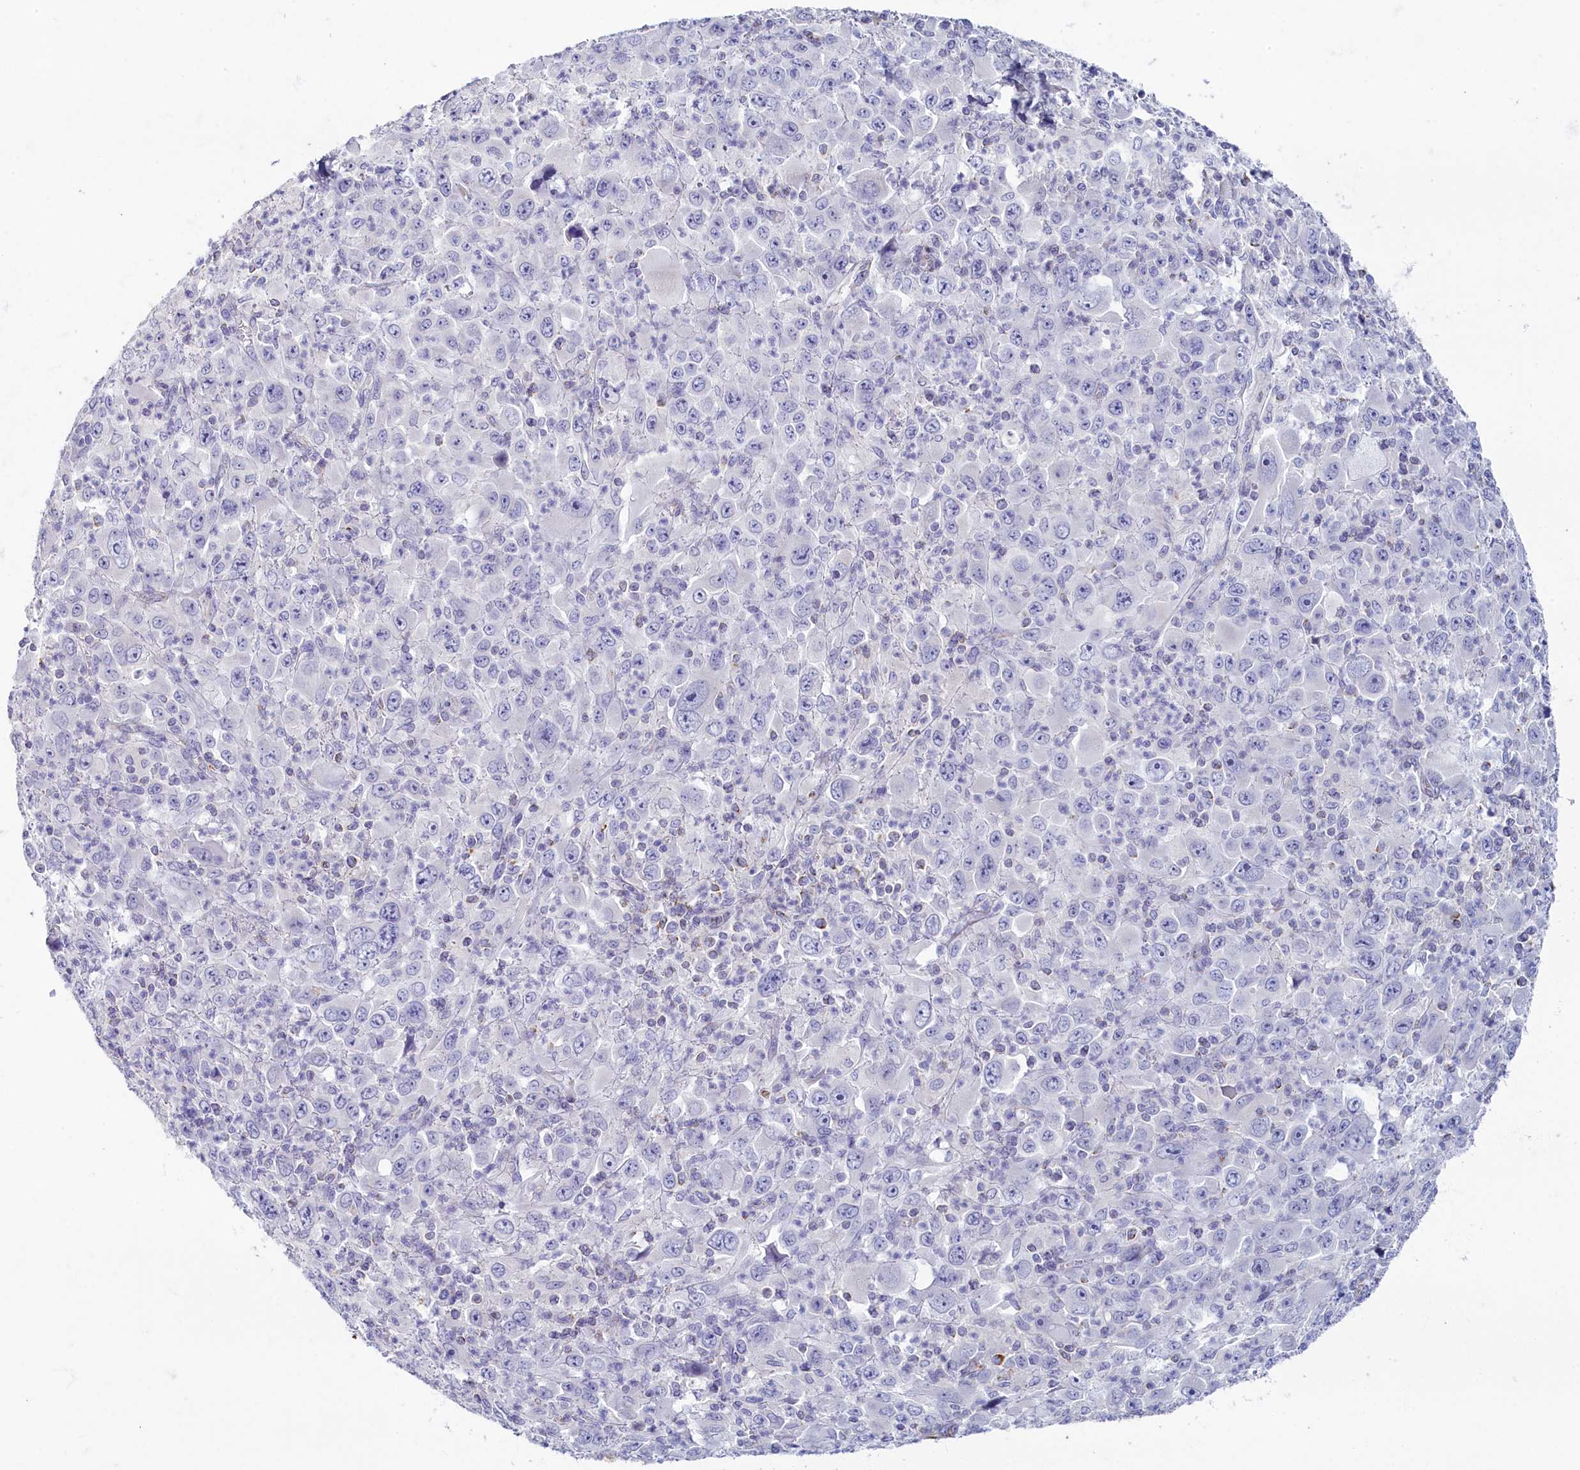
{"staining": {"intensity": "negative", "quantity": "none", "location": "none"}, "tissue": "melanoma", "cell_type": "Tumor cells", "image_type": "cancer", "snomed": [{"axis": "morphology", "description": "Malignant melanoma, Metastatic site"}, {"axis": "topography", "description": "Skin"}], "caption": "This is an immunohistochemistry (IHC) histopathology image of melanoma. There is no positivity in tumor cells.", "gene": "OCIAD2", "patient": {"sex": "female", "age": 56}}